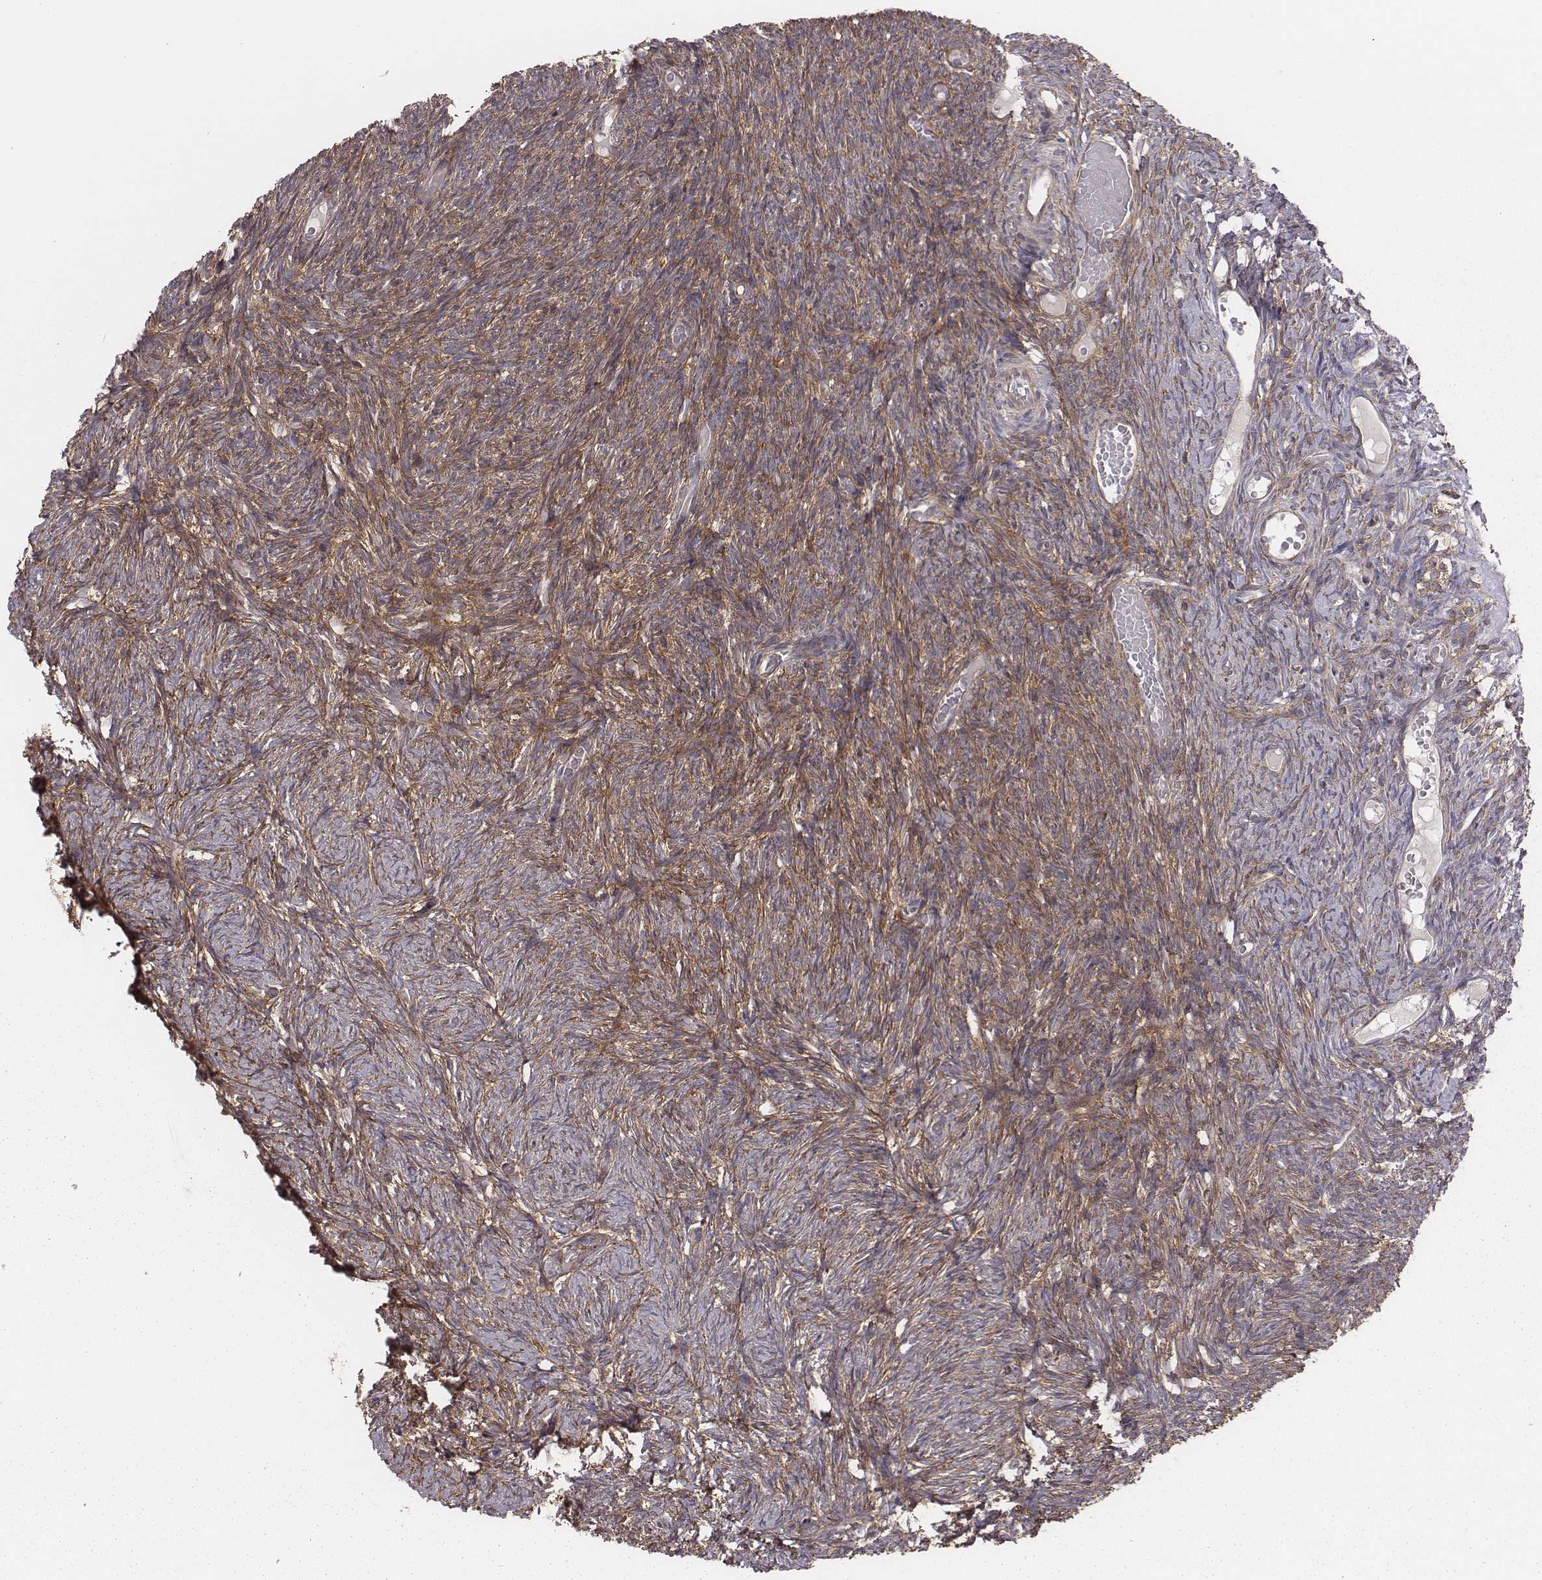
{"staining": {"intensity": "moderate", "quantity": "25%-75%", "location": "cytoplasmic/membranous"}, "tissue": "ovary", "cell_type": "Ovarian stroma cells", "image_type": "normal", "snomed": [{"axis": "morphology", "description": "Normal tissue, NOS"}, {"axis": "topography", "description": "Ovary"}], "caption": "Ovarian stroma cells demonstrate medium levels of moderate cytoplasmic/membranous staining in approximately 25%-75% of cells in unremarkable human ovary.", "gene": "CAD", "patient": {"sex": "female", "age": 39}}